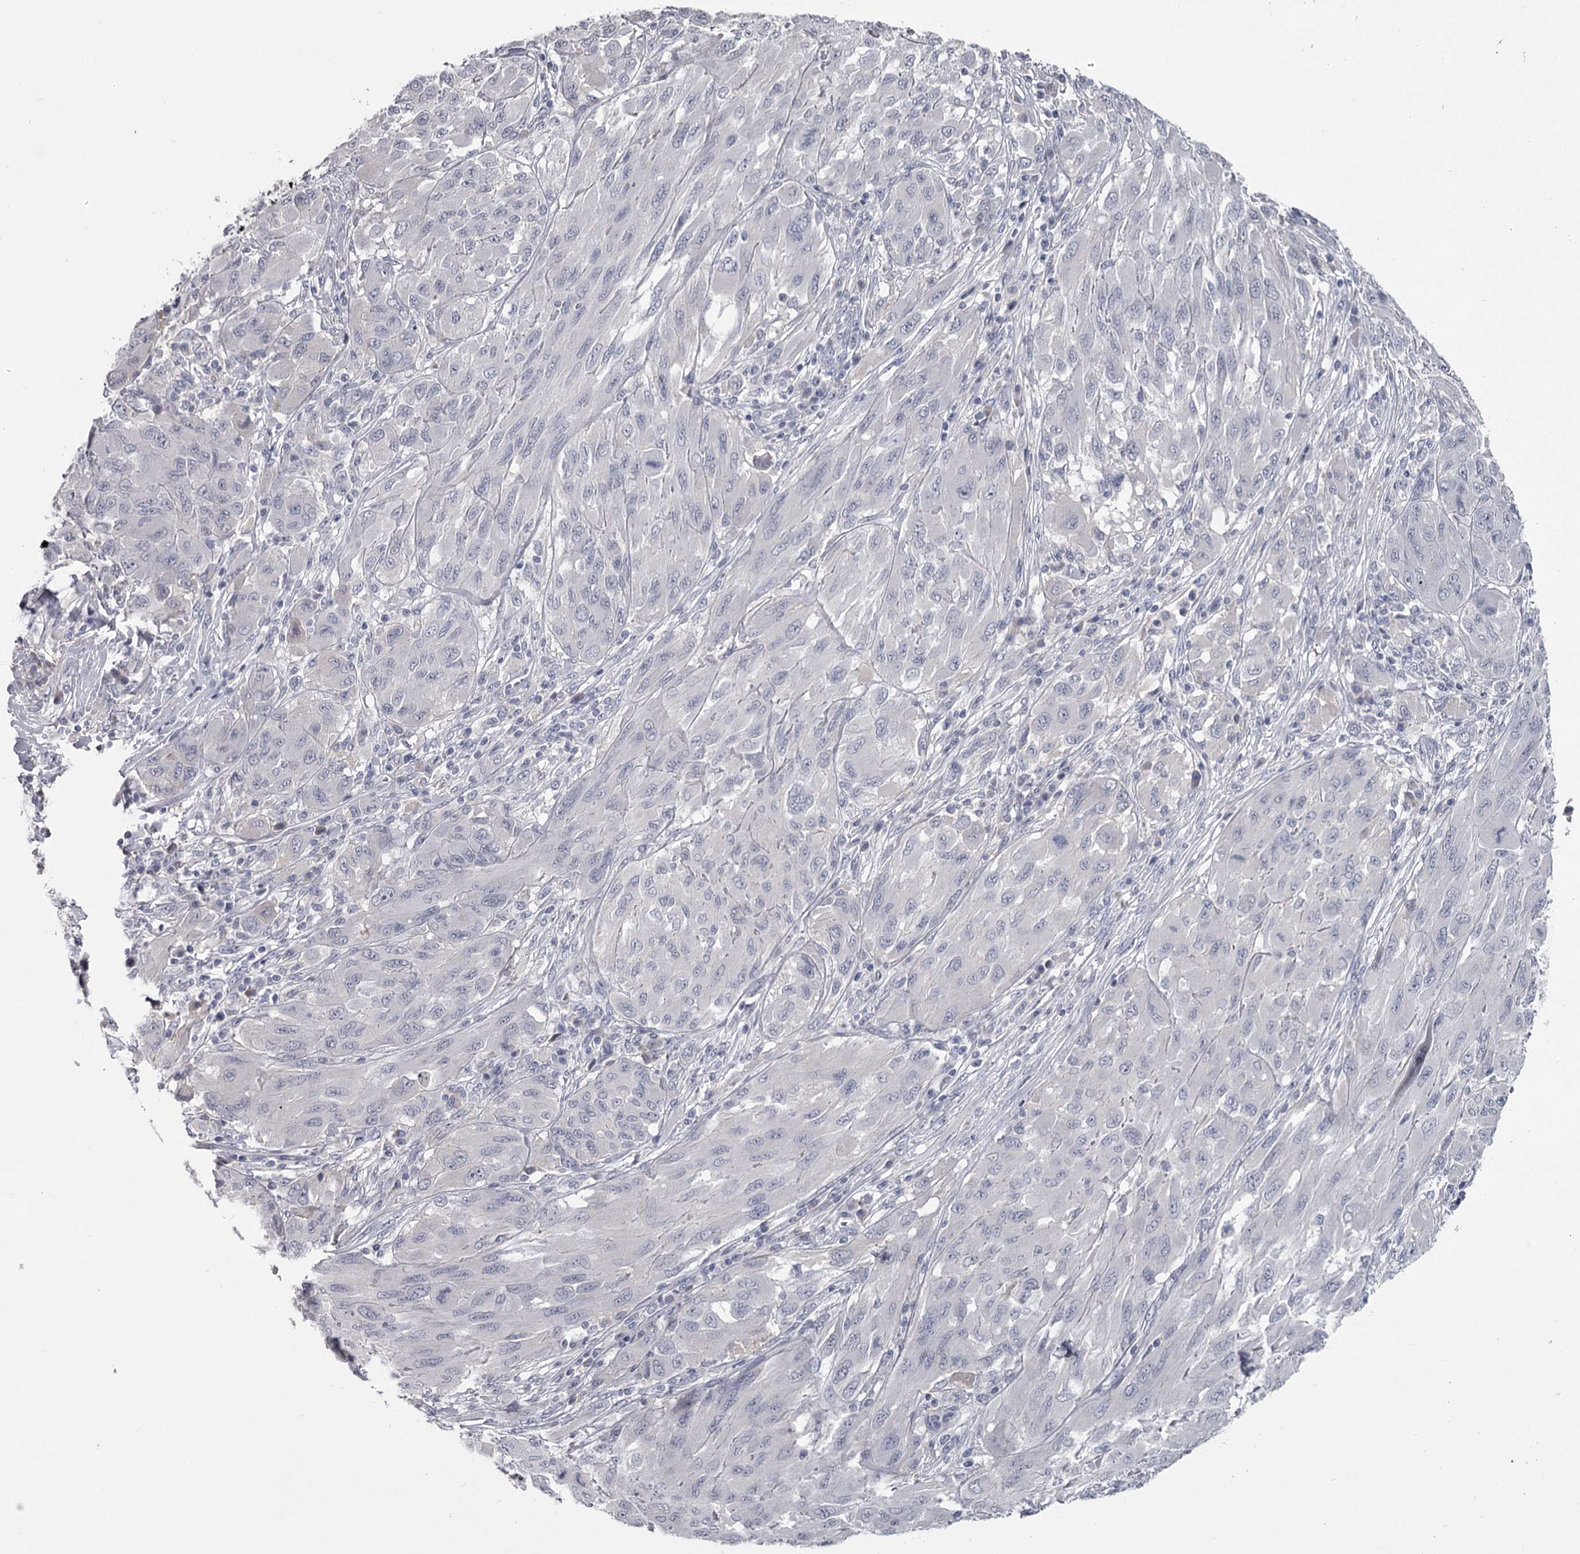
{"staining": {"intensity": "negative", "quantity": "none", "location": "none"}, "tissue": "melanoma", "cell_type": "Tumor cells", "image_type": "cancer", "snomed": [{"axis": "morphology", "description": "Malignant melanoma, NOS"}, {"axis": "topography", "description": "Skin"}], "caption": "Immunohistochemistry (IHC) histopathology image of malignant melanoma stained for a protein (brown), which exhibits no positivity in tumor cells.", "gene": "DAO", "patient": {"sex": "female", "age": 91}}